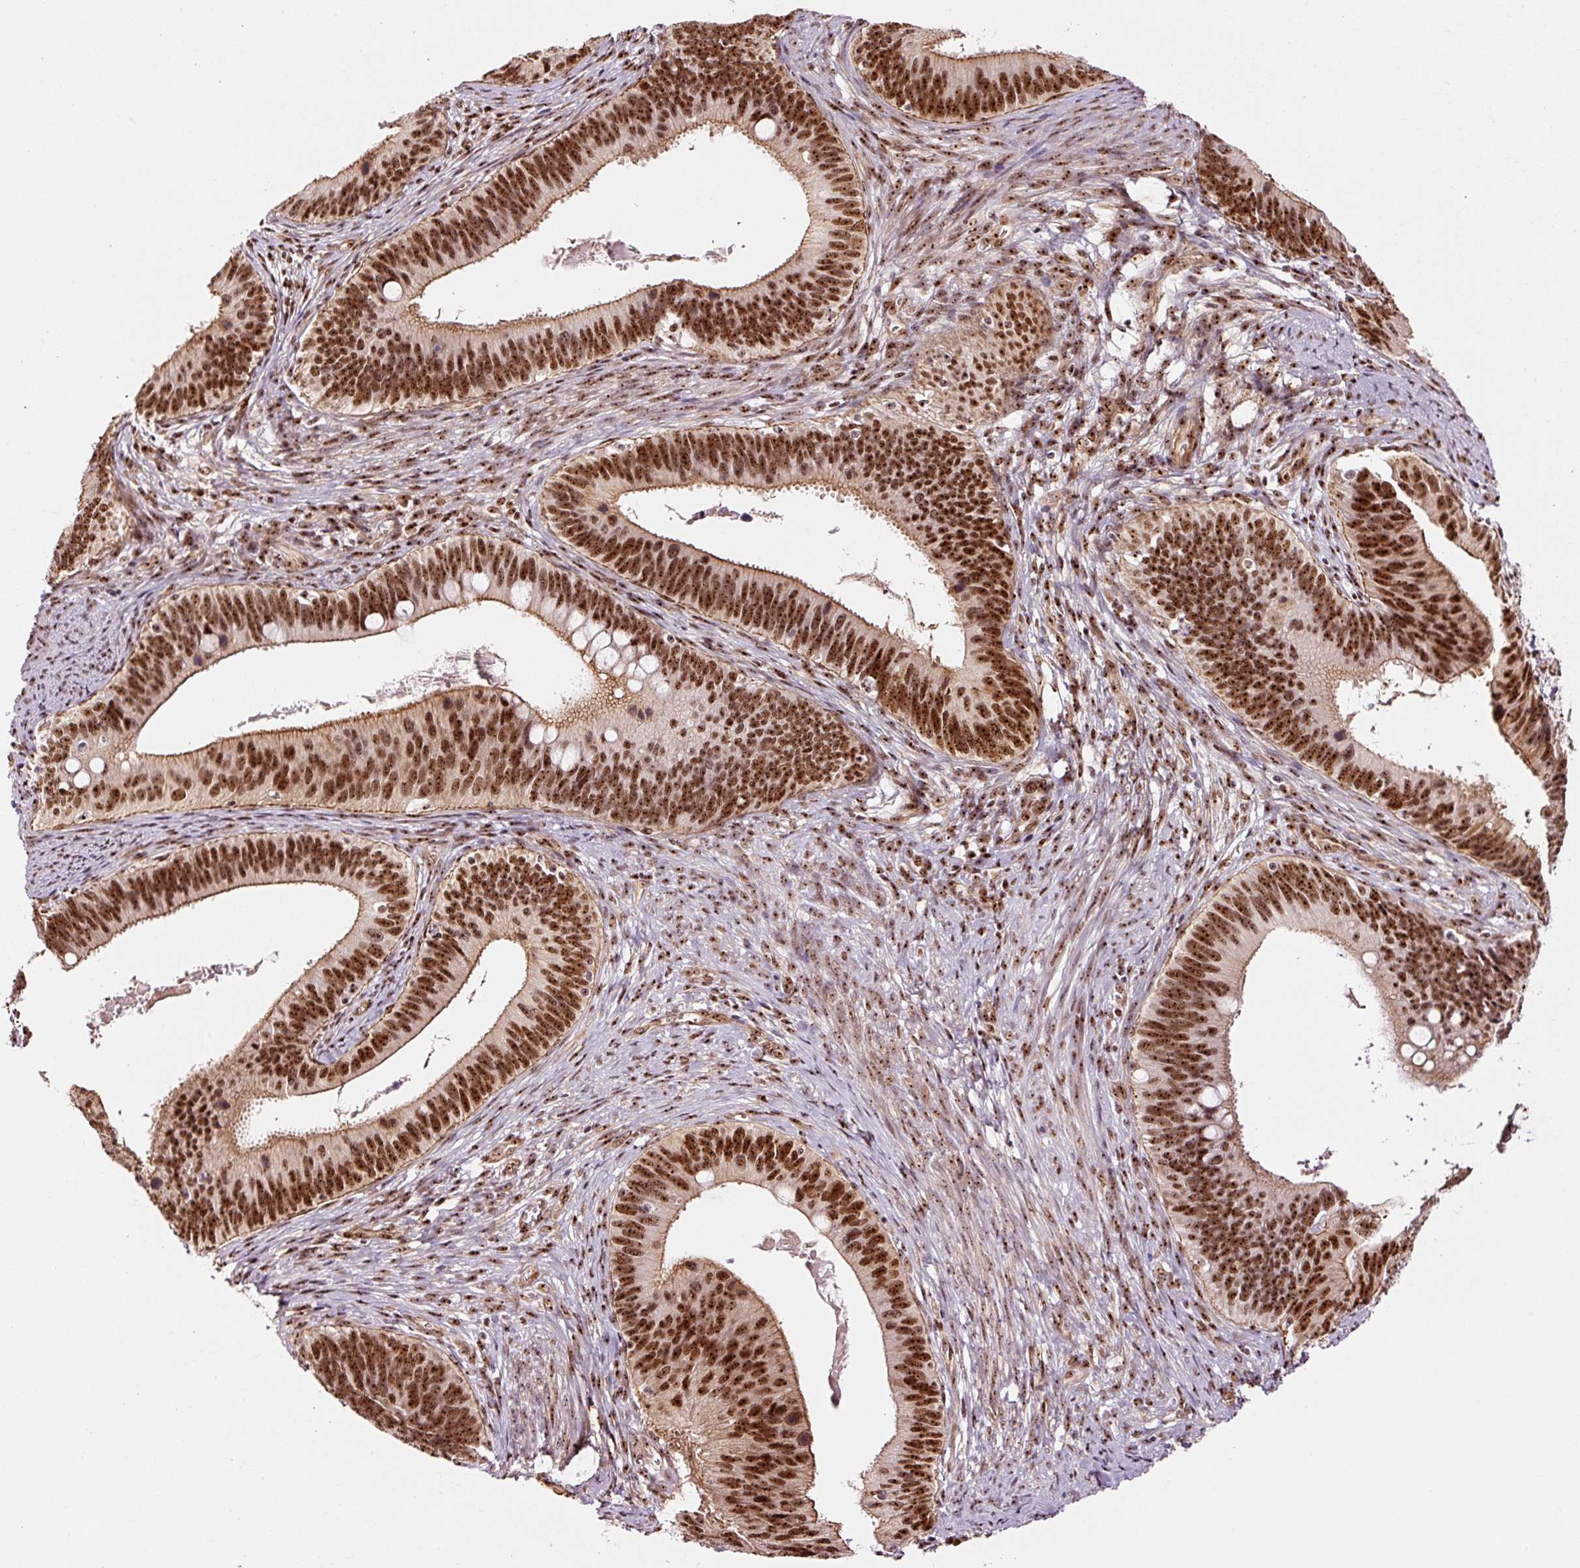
{"staining": {"intensity": "strong", "quantity": ">75%", "location": "cytoplasmic/membranous,nuclear"}, "tissue": "cervical cancer", "cell_type": "Tumor cells", "image_type": "cancer", "snomed": [{"axis": "morphology", "description": "Adenocarcinoma, NOS"}, {"axis": "topography", "description": "Cervix"}], "caption": "Adenocarcinoma (cervical) stained for a protein (brown) reveals strong cytoplasmic/membranous and nuclear positive staining in about >75% of tumor cells.", "gene": "GNL3", "patient": {"sex": "female", "age": 42}}